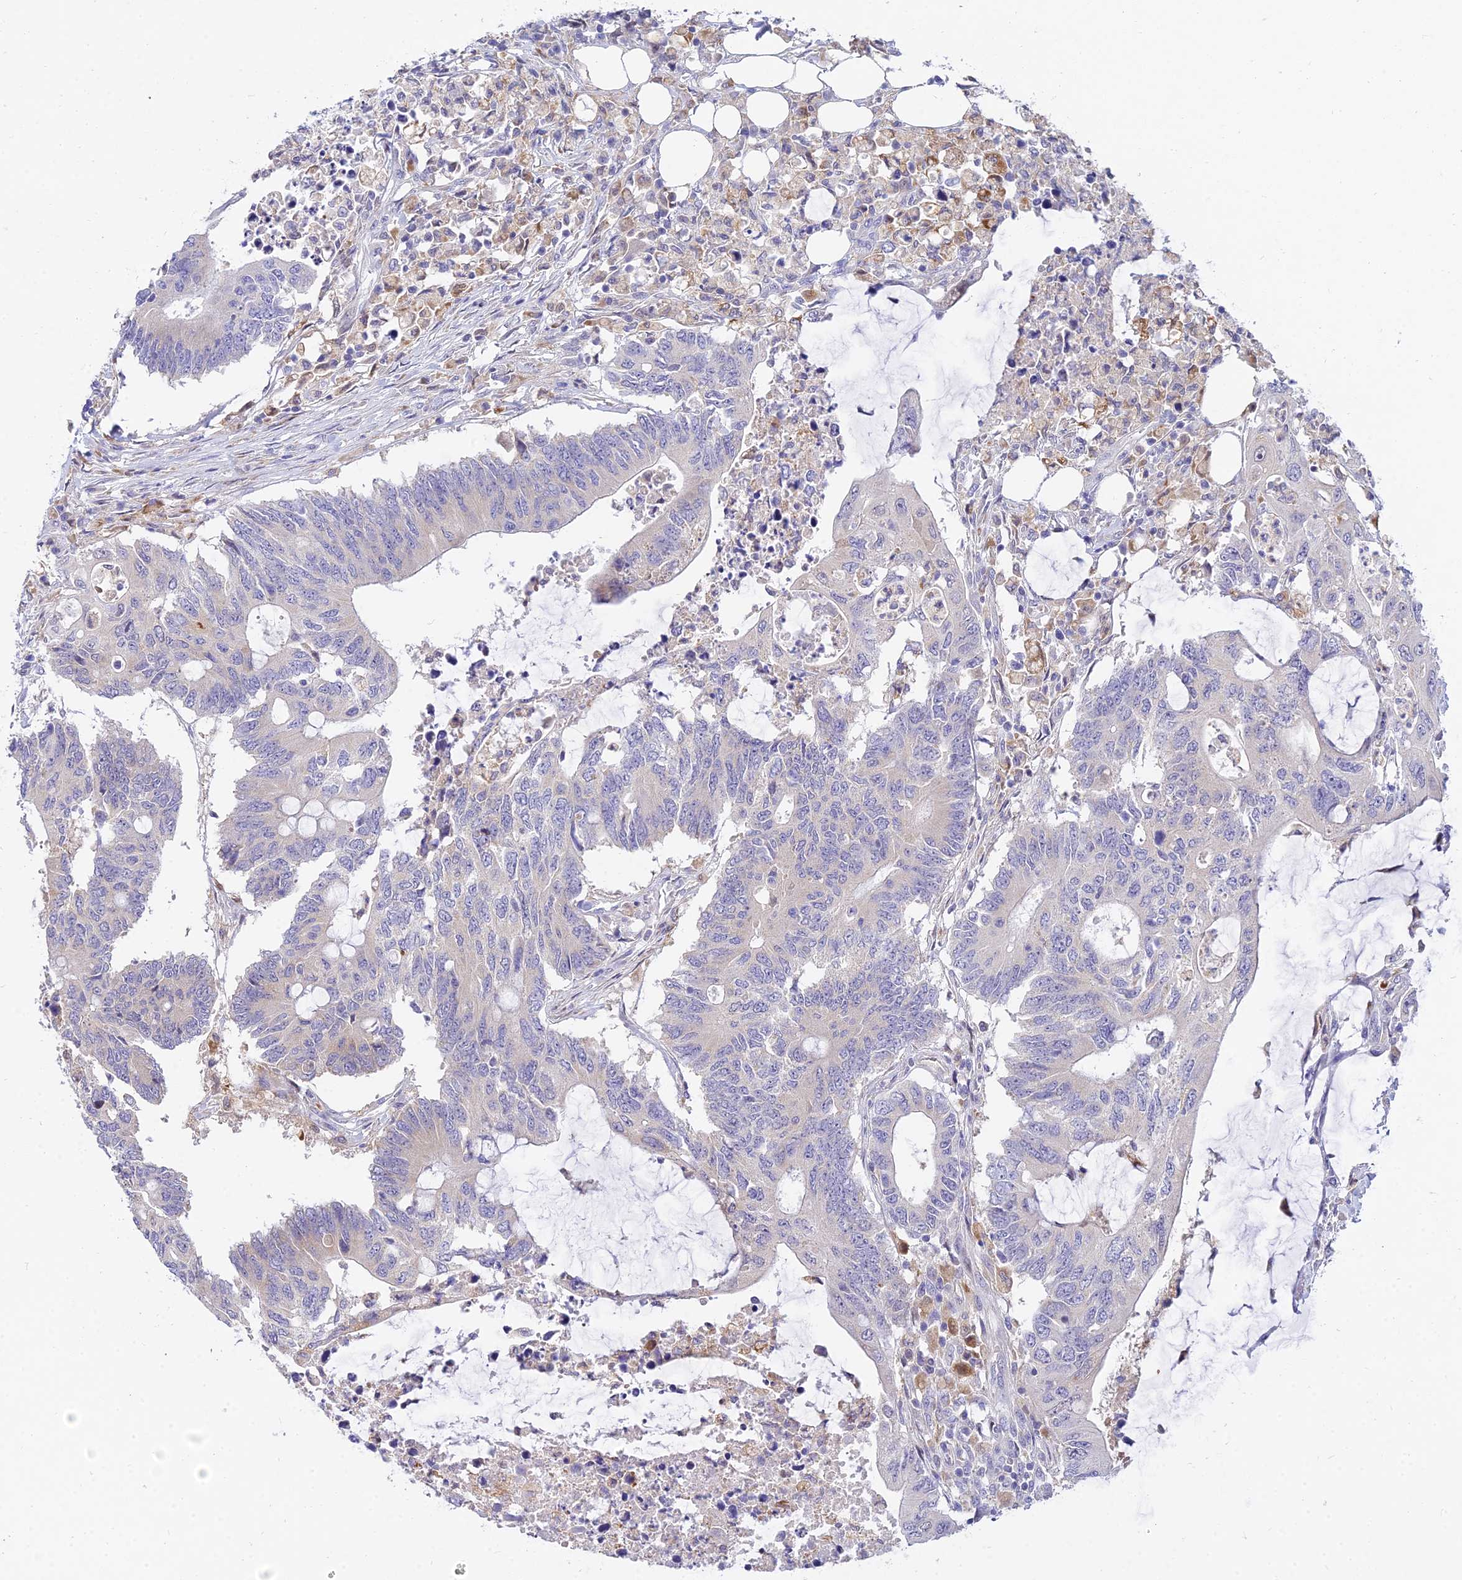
{"staining": {"intensity": "negative", "quantity": "none", "location": "none"}, "tissue": "colorectal cancer", "cell_type": "Tumor cells", "image_type": "cancer", "snomed": [{"axis": "morphology", "description": "Adenocarcinoma, NOS"}, {"axis": "topography", "description": "Colon"}], "caption": "Tumor cells are negative for protein expression in human adenocarcinoma (colorectal). (DAB immunohistochemistry (IHC) with hematoxylin counter stain).", "gene": "ARL8B", "patient": {"sex": "male", "age": 71}}